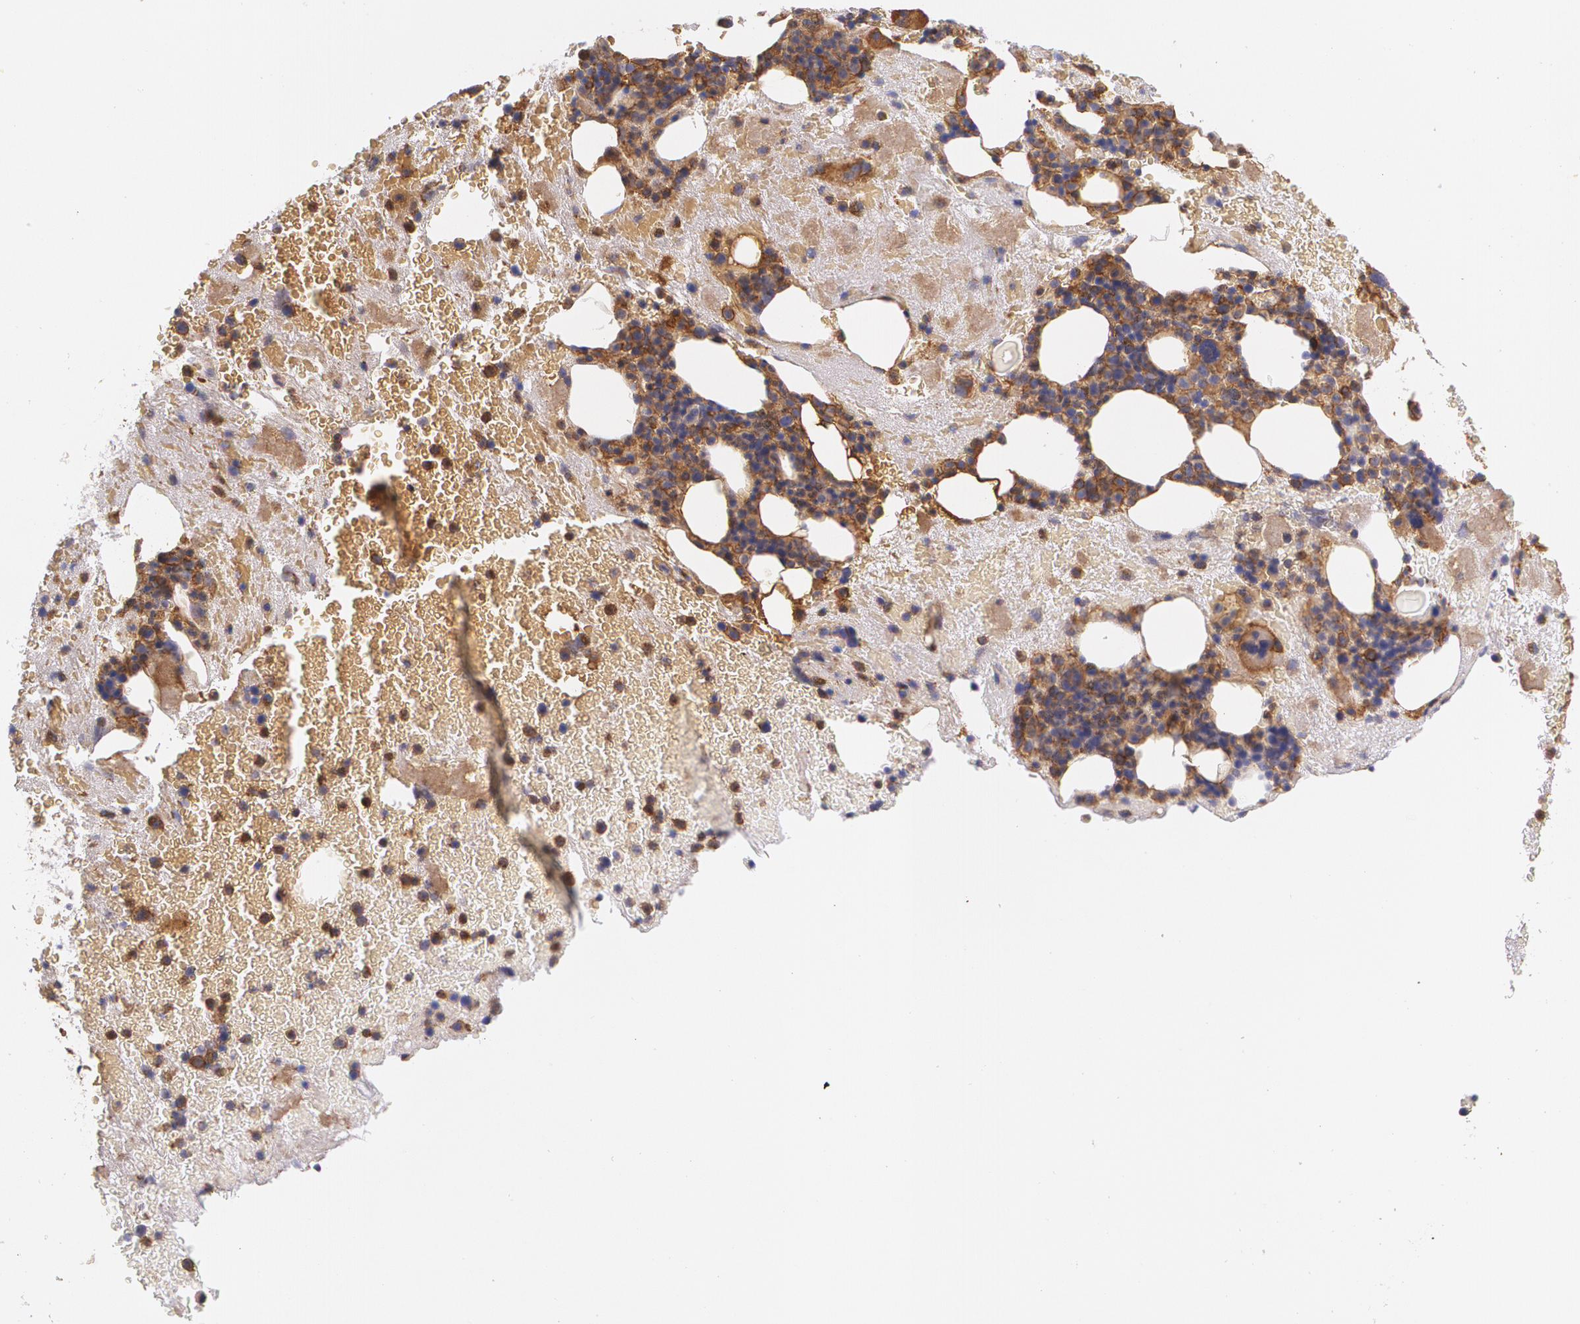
{"staining": {"intensity": "moderate", "quantity": "25%-75%", "location": "cytoplasmic/membranous"}, "tissue": "bone marrow", "cell_type": "Hematopoietic cells", "image_type": "normal", "snomed": [{"axis": "morphology", "description": "Normal tissue, NOS"}, {"axis": "topography", "description": "Bone marrow"}], "caption": "The image exhibits a brown stain indicating the presence of a protein in the cytoplasmic/membranous of hematopoietic cells in bone marrow.", "gene": "B2M", "patient": {"sex": "male", "age": 76}}